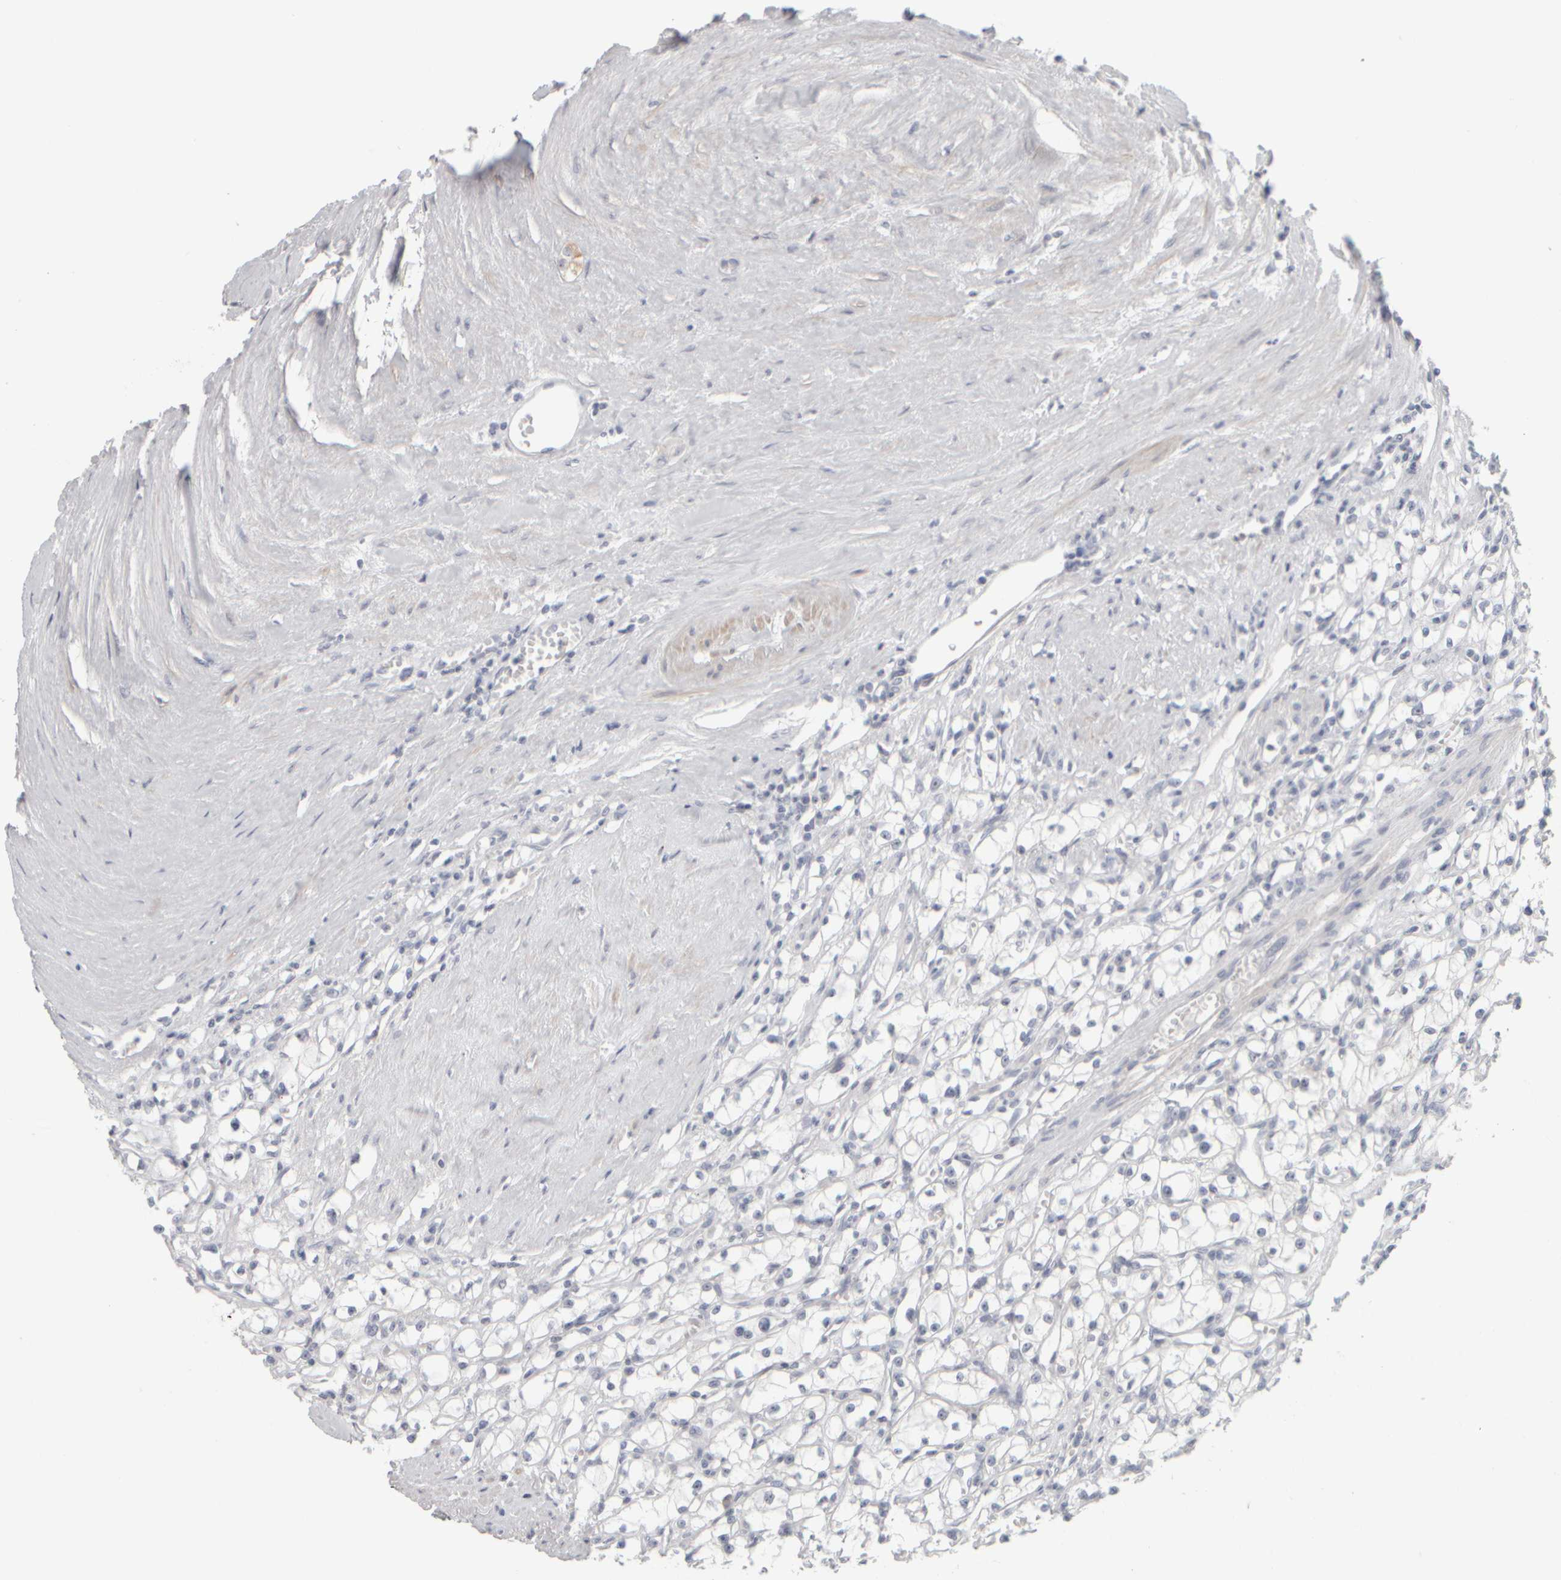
{"staining": {"intensity": "negative", "quantity": "none", "location": "none"}, "tissue": "renal cancer", "cell_type": "Tumor cells", "image_type": "cancer", "snomed": [{"axis": "morphology", "description": "Adenocarcinoma, NOS"}, {"axis": "topography", "description": "Kidney"}], "caption": "Tumor cells are negative for protein expression in human renal cancer (adenocarcinoma).", "gene": "DCXR", "patient": {"sex": "male", "age": 56}}